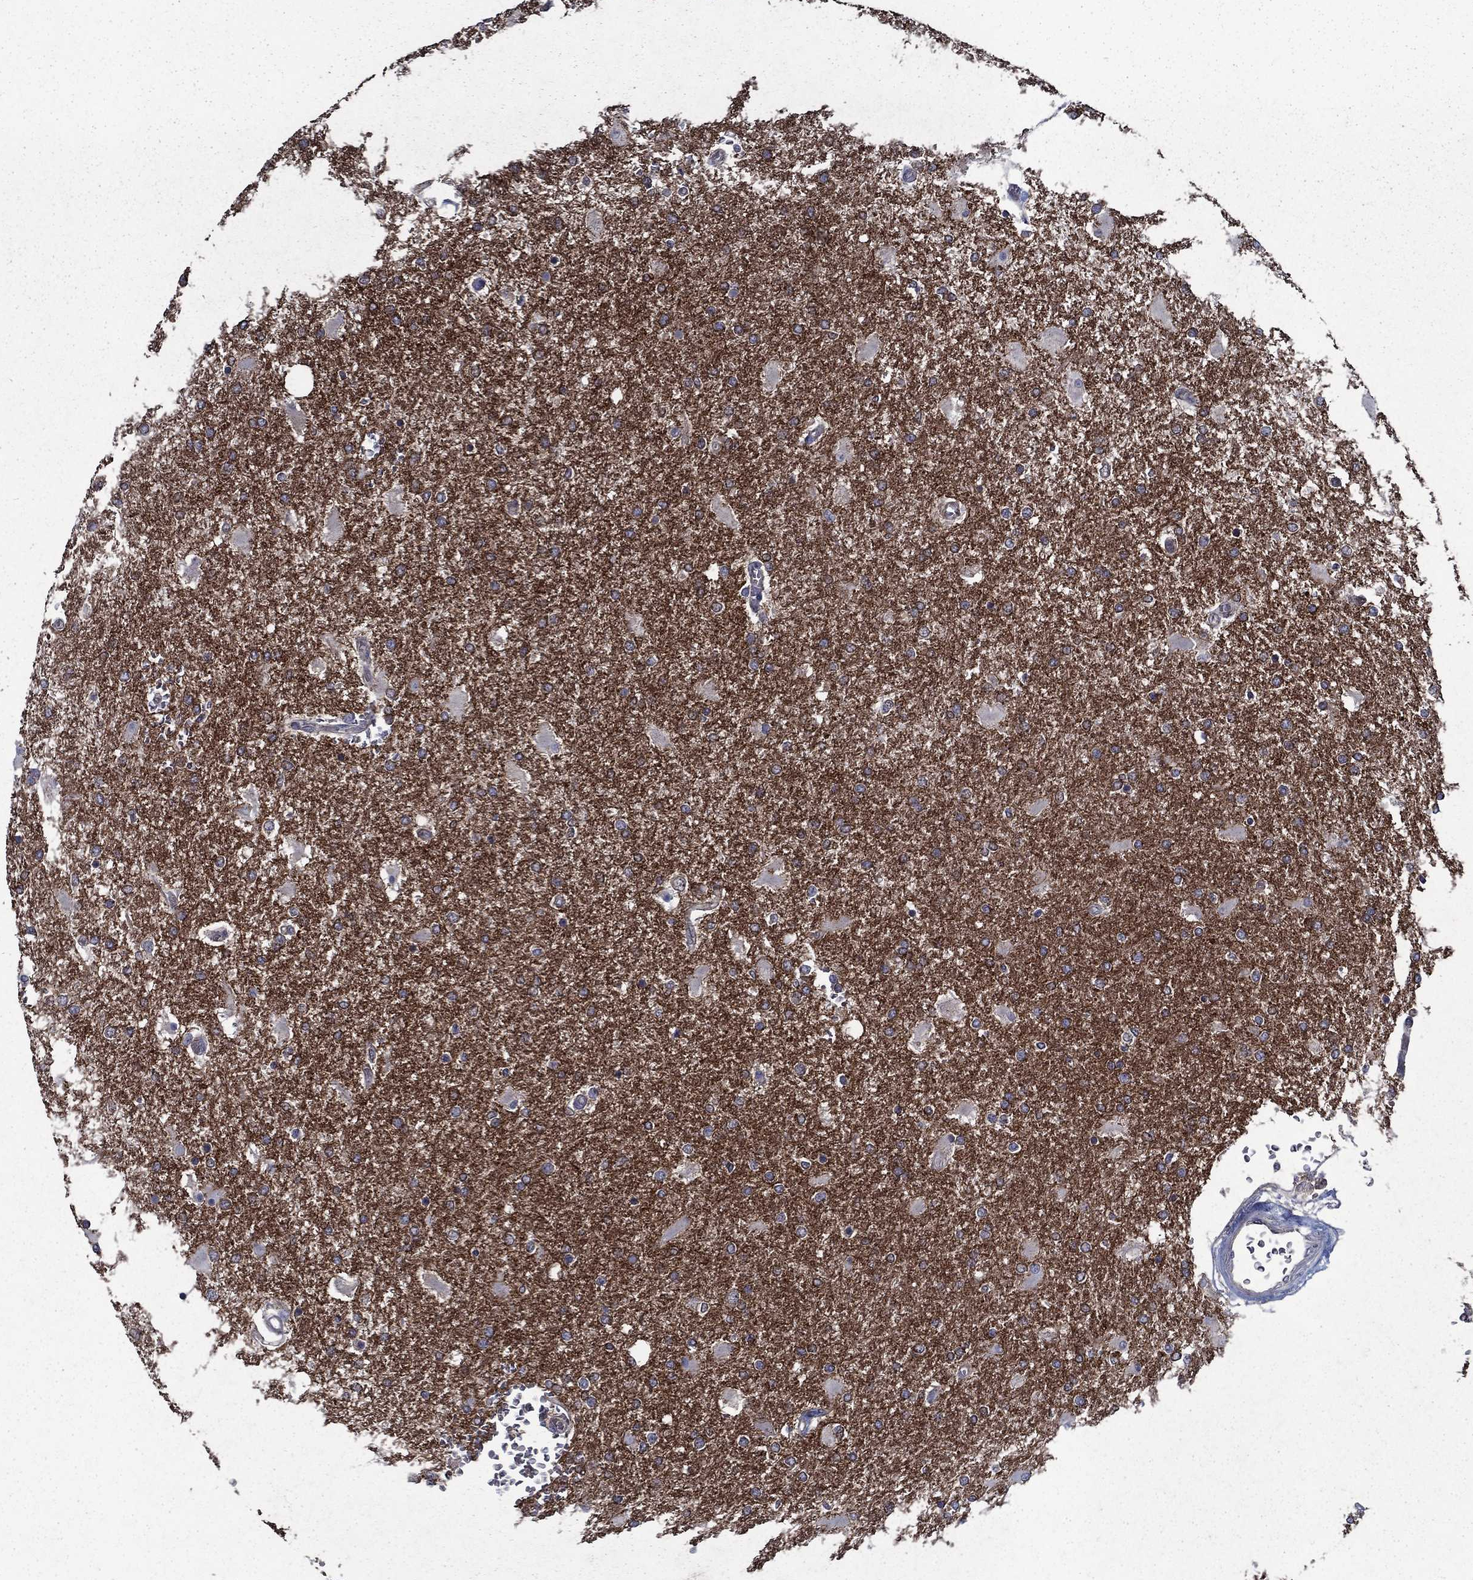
{"staining": {"intensity": "strong", "quantity": ">75%", "location": "cytoplasmic/membranous"}, "tissue": "glioma", "cell_type": "Tumor cells", "image_type": "cancer", "snomed": [{"axis": "morphology", "description": "Glioma, malignant, High grade"}, {"axis": "topography", "description": "Cerebral cortex"}], "caption": "Brown immunohistochemical staining in malignant glioma (high-grade) exhibits strong cytoplasmic/membranous staining in approximately >75% of tumor cells.", "gene": "SLC44A1", "patient": {"sex": "male", "age": 79}}